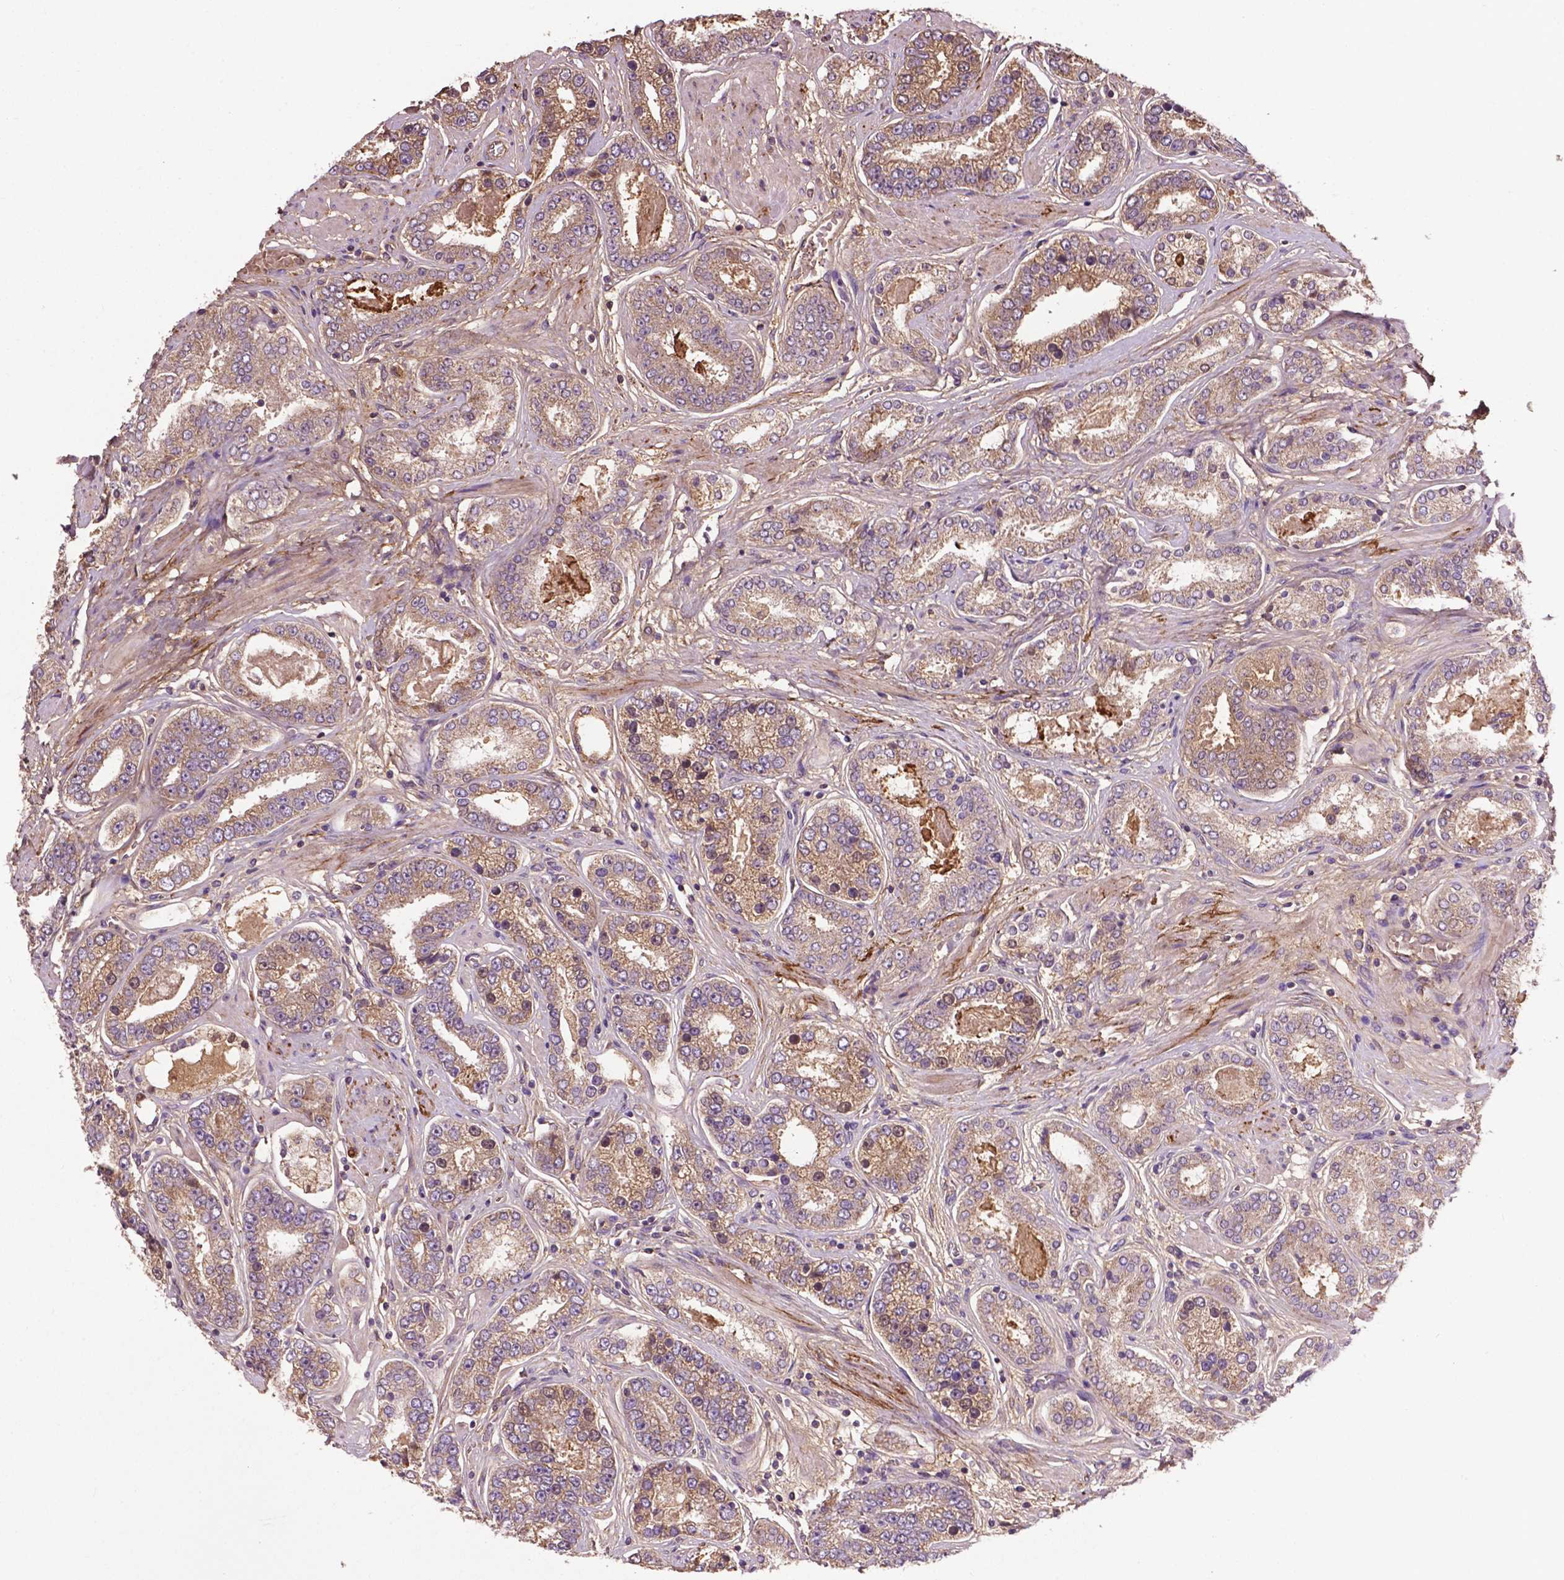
{"staining": {"intensity": "moderate", "quantity": ">75%", "location": "cytoplasmic/membranous"}, "tissue": "prostate cancer", "cell_type": "Tumor cells", "image_type": "cancer", "snomed": [{"axis": "morphology", "description": "Adenocarcinoma, High grade"}, {"axis": "topography", "description": "Prostate"}], "caption": "Tumor cells reveal medium levels of moderate cytoplasmic/membranous positivity in about >75% of cells in prostate cancer (adenocarcinoma (high-grade)).", "gene": "GJA9", "patient": {"sex": "male", "age": 63}}